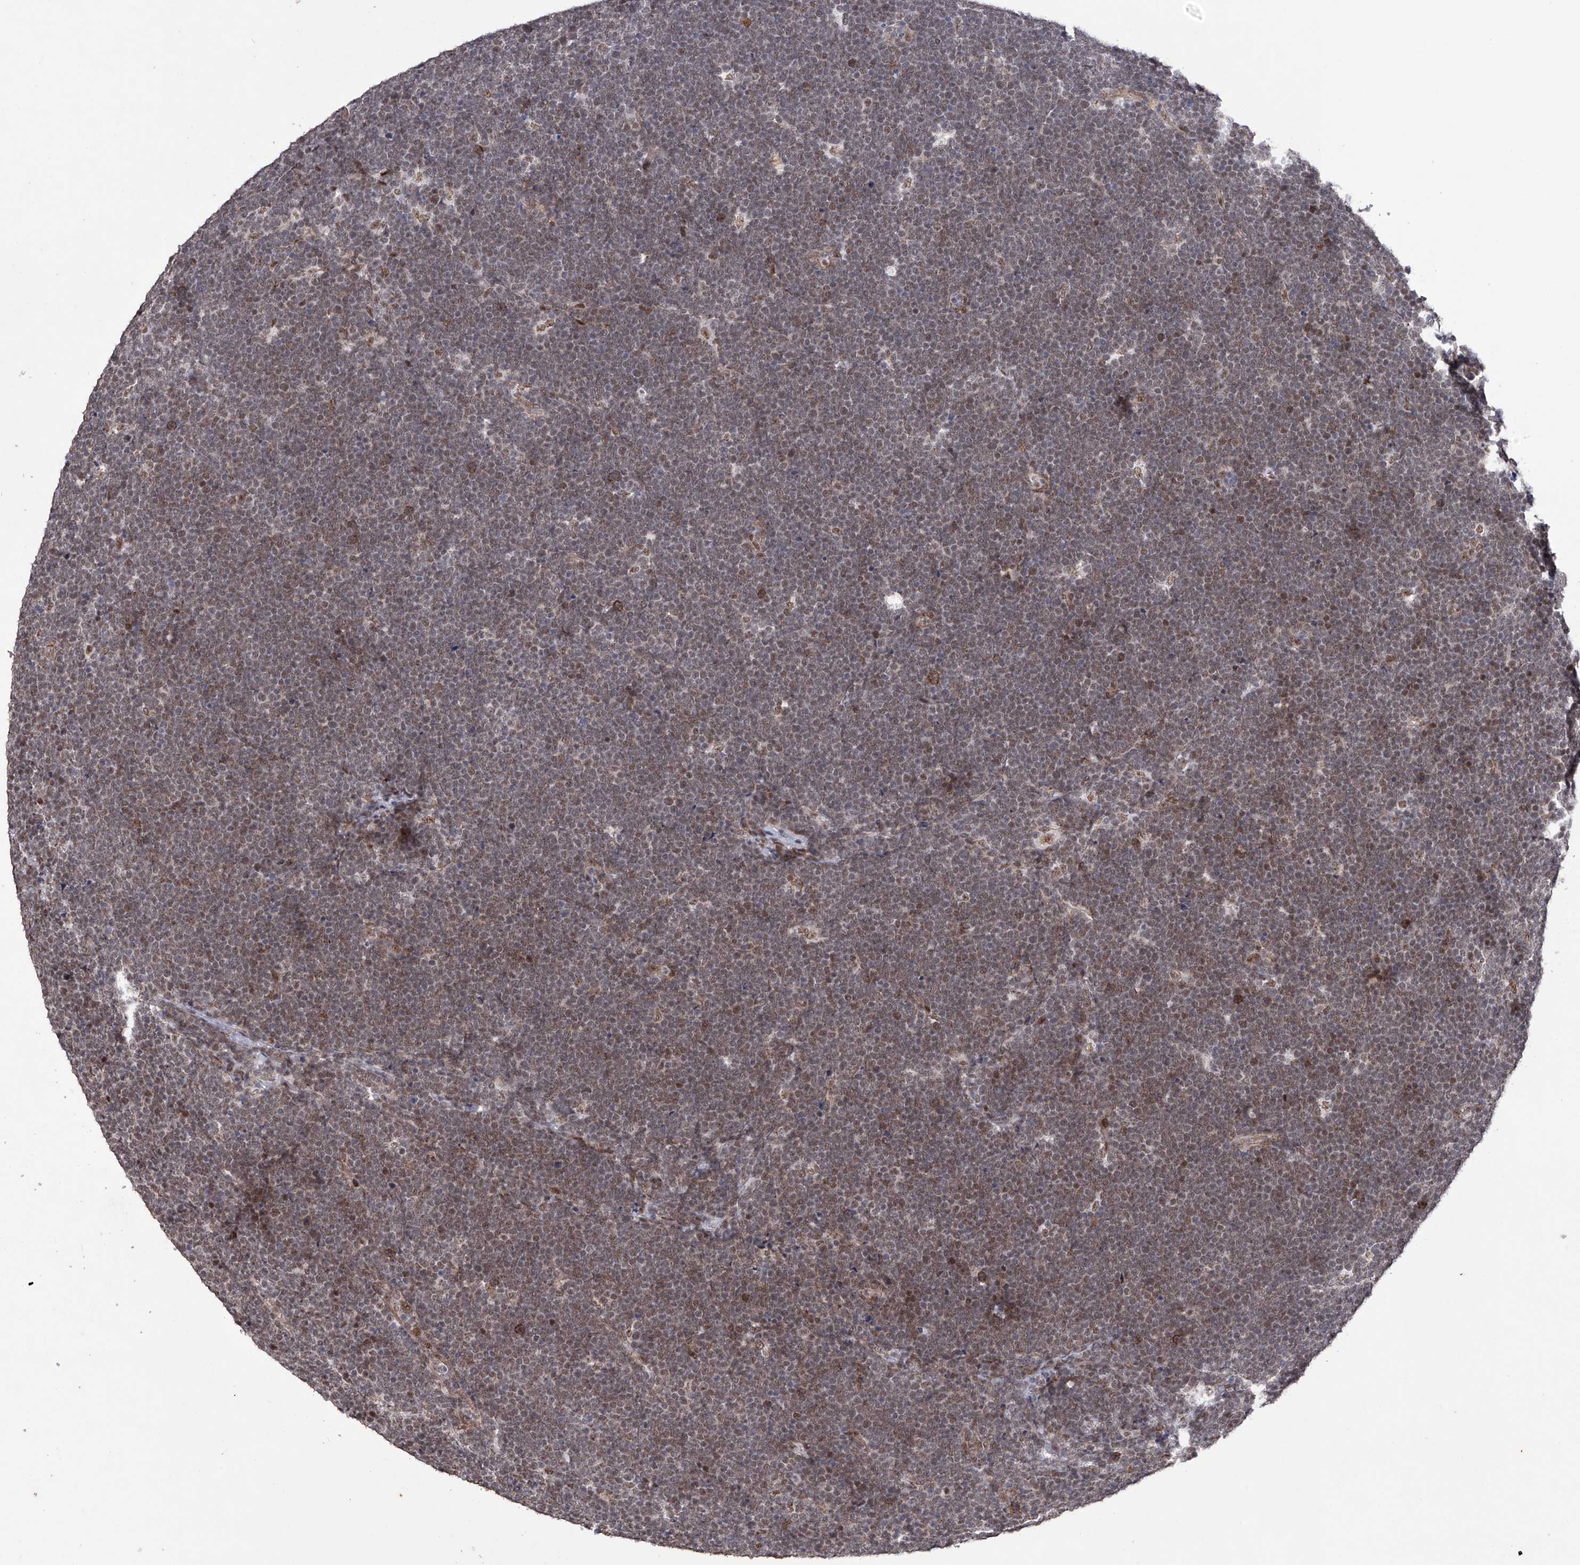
{"staining": {"intensity": "moderate", "quantity": "25%-75%", "location": "nuclear"}, "tissue": "lymphoma", "cell_type": "Tumor cells", "image_type": "cancer", "snomed": [{"axis": "morphology", "description": "Malignant lymphoma, non-Hodgkin's type, High grade"}, {"axis": "topography", "description": "Lymph node"}], "caption": "DAB immunohistochemical staining of high-grade malignant lymphoma, non-Hodgkin's type shows moderate nuclear protein positivity in about 25%-75% of tumor cells.", "gene": "NFATC4", "patient": {"sex": "male", "age": 13}}